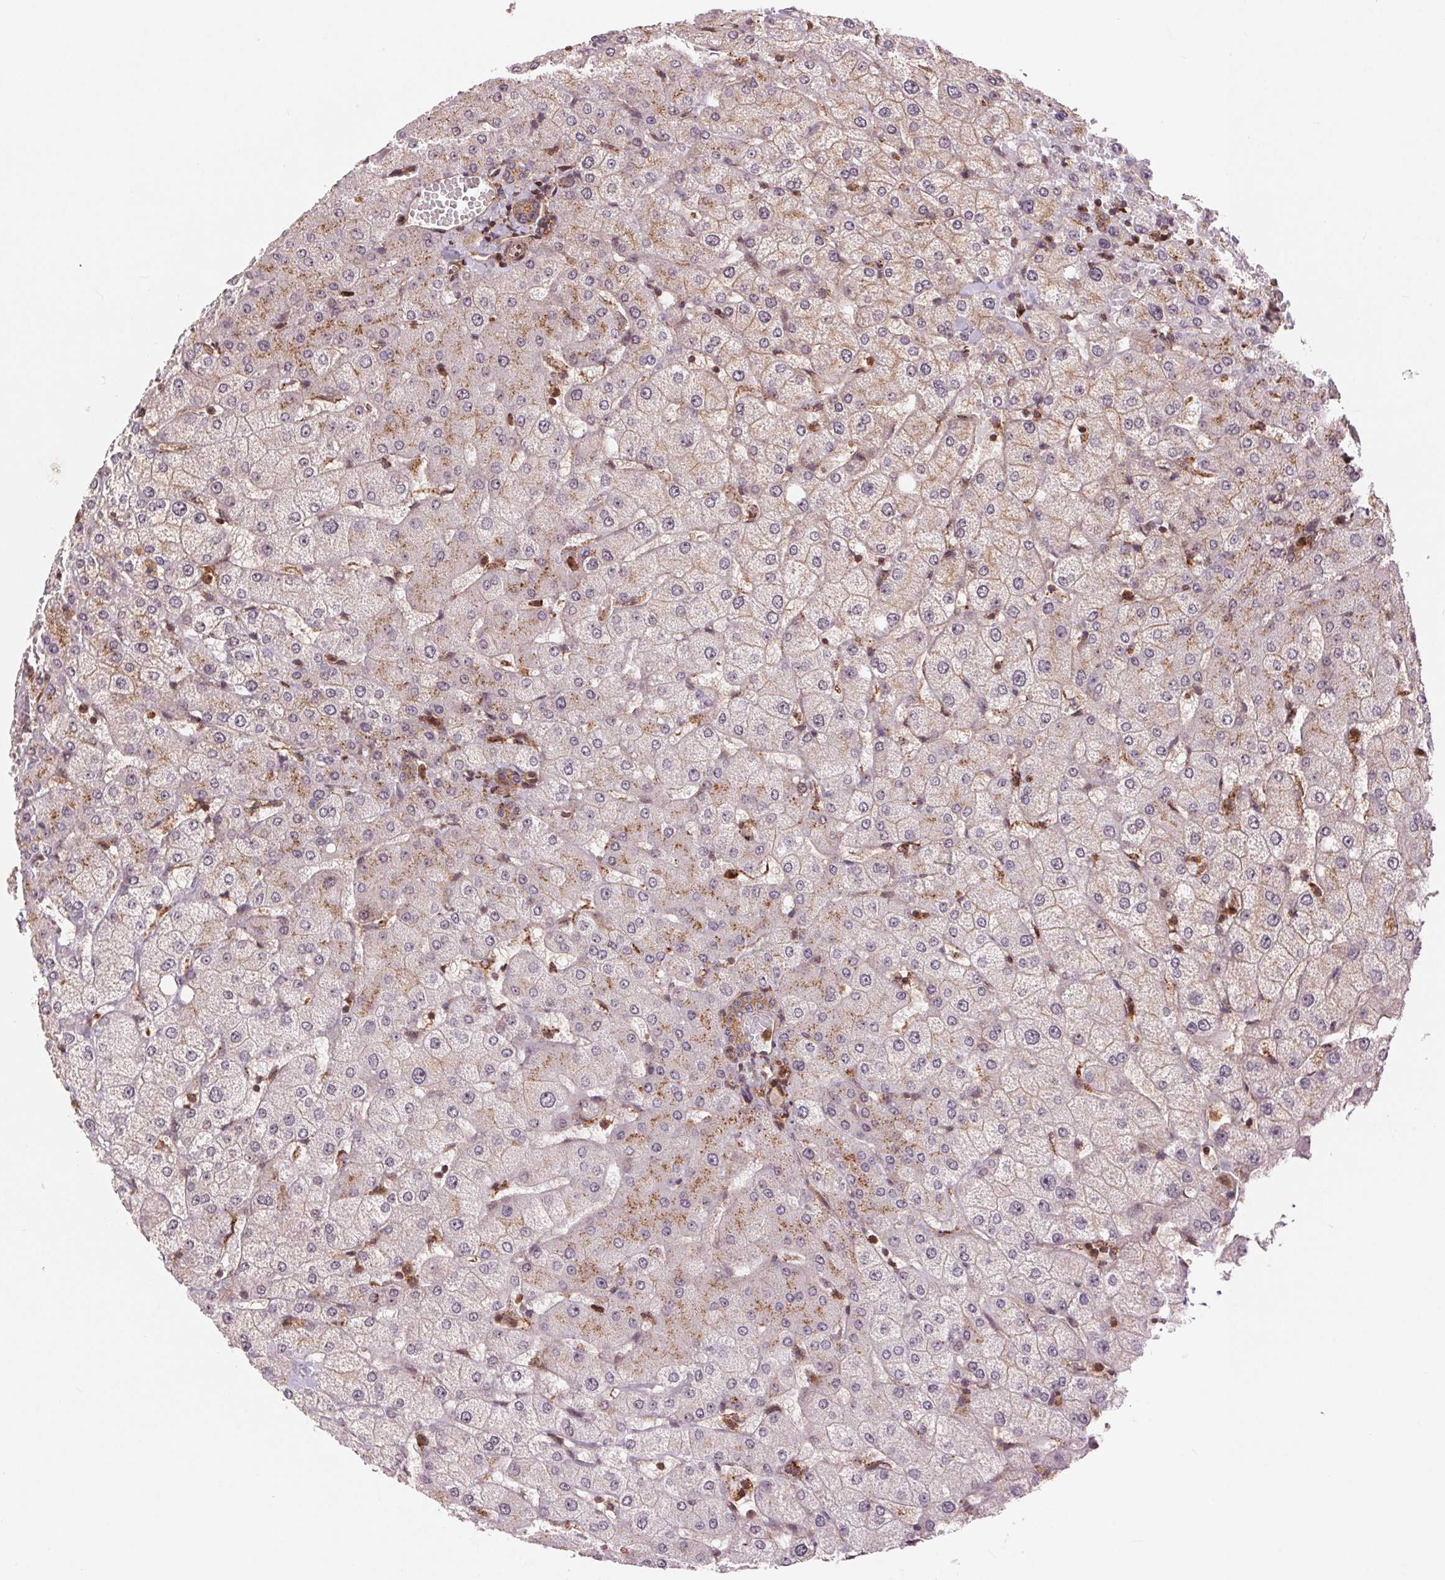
{"staining": {"intensity": "weak", "quantity": ">75%", "location": "cytoplasmic/membranous"}, "tissue": "liver", "cell_type": "Cholangiocytes", "image_type": "normal", "snomed": [{"axis": "morphology", "description": "Normal tissue, NOS"}, {"axis": "topography", "description": "Liver"}], "caption": "Immunohistochemical staining of normal human liver demonstrates low levels of weak cytoplasmic/membranous expression in approximately >75% of cholangiocytes. (brown staining indicates protein expression, while blue staining denotes nuclei).", "gene": "CHMP4B", "patient": {"sex": "female", "age": 54}}